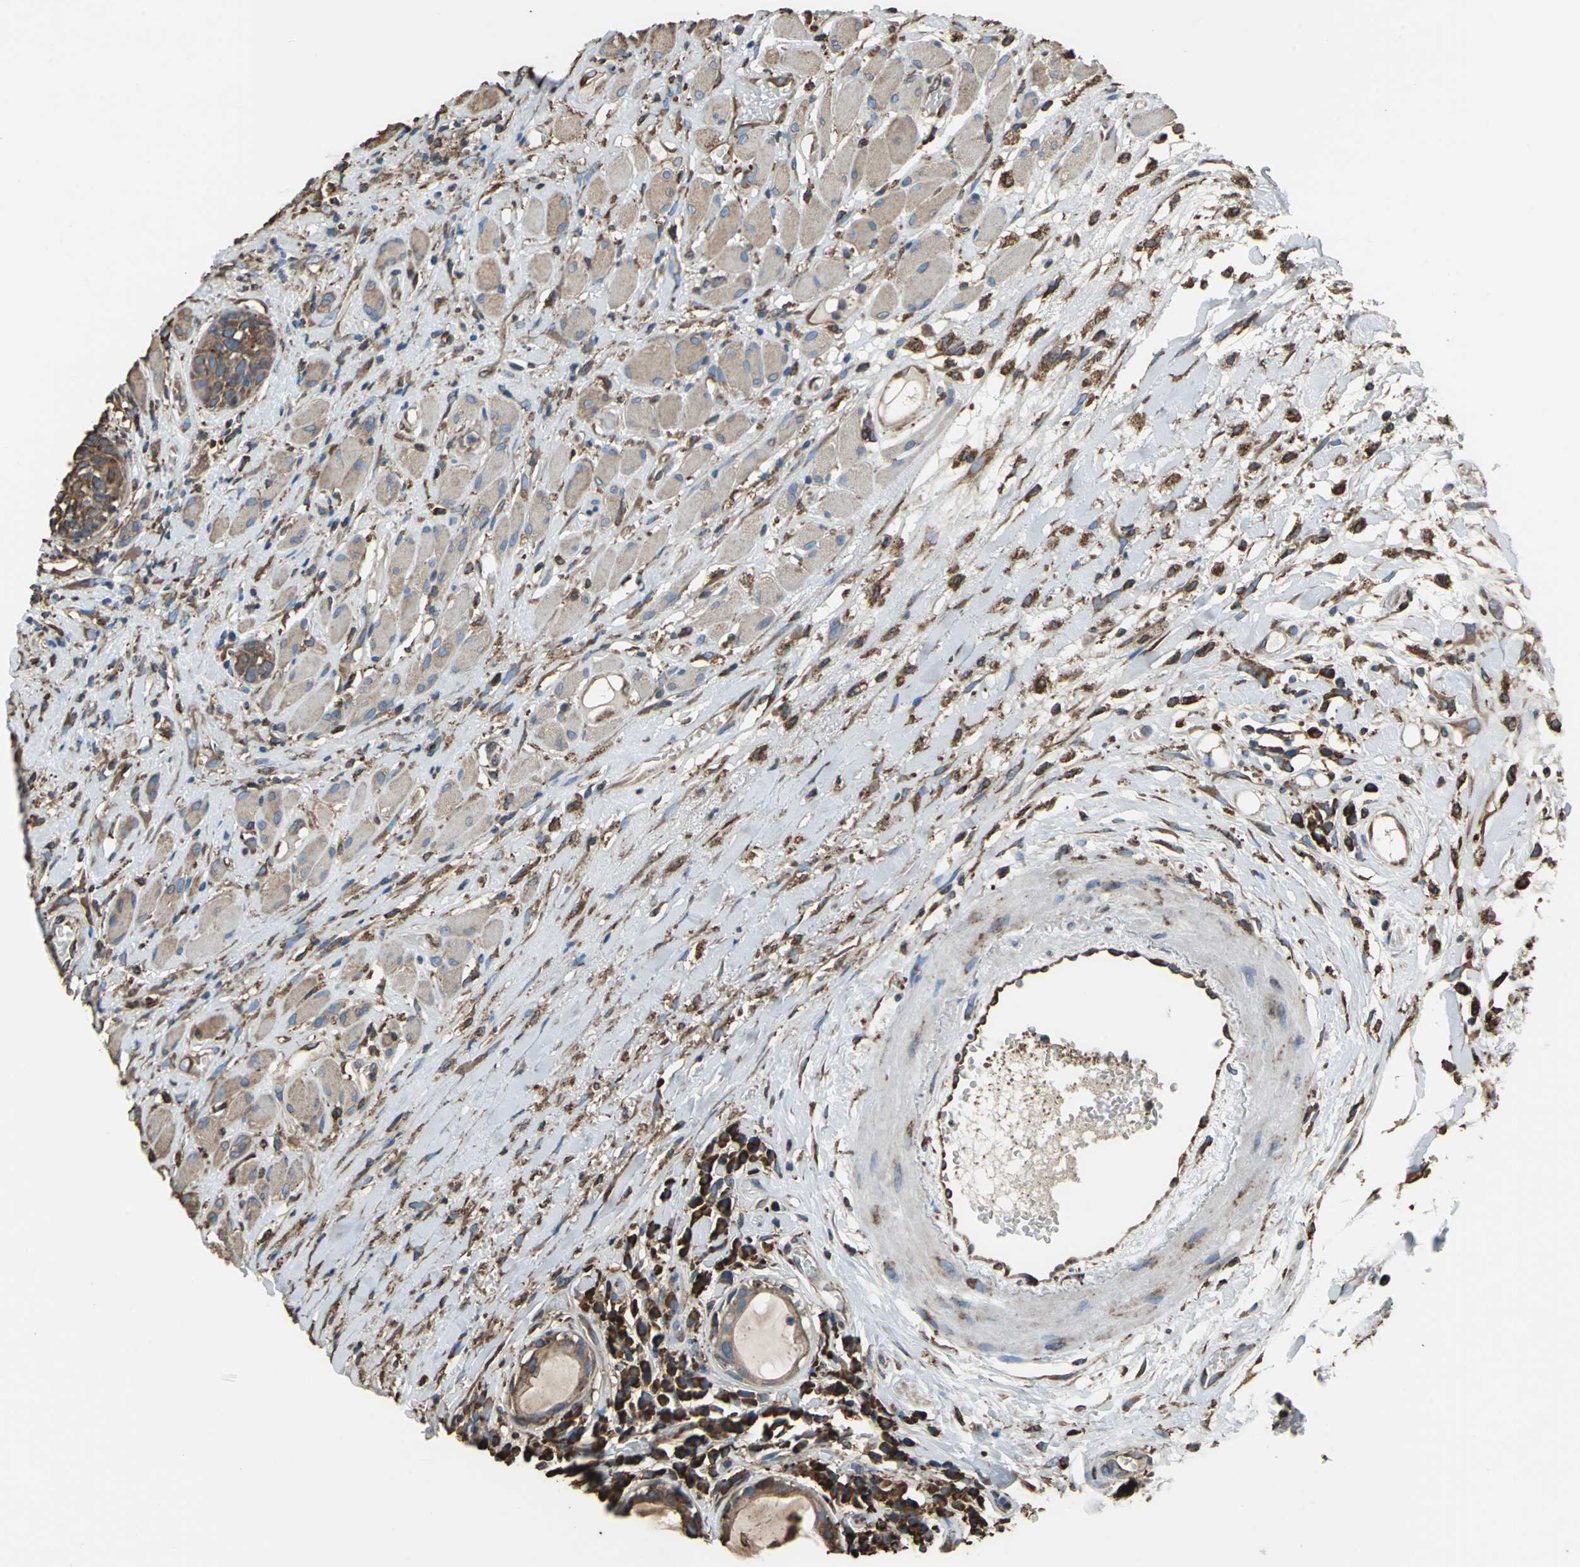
{"staining": {"intensity": "strong", "quantity": ">75%", "location": "cytoplasmic/membranous"}, "tissue": "head and neck cancer", "cell_type": "Tumor cells", "image_type": "cancer", "snomed": [{"axis": "morphology", "description": "Squamous cell carcinoma, NOS"}, {"axis": "topography", "description": "Head-Neck"}], "caption": "The micrograph reveals immunohistochemical staining of squamous cell carcinoma (head and neck). There is strong cytoplasmic/membranous positivity is seen in approximately >75% of tumor cells.", "gene": "GPANK1", "patient": {"sex": "male", "age": 62}}